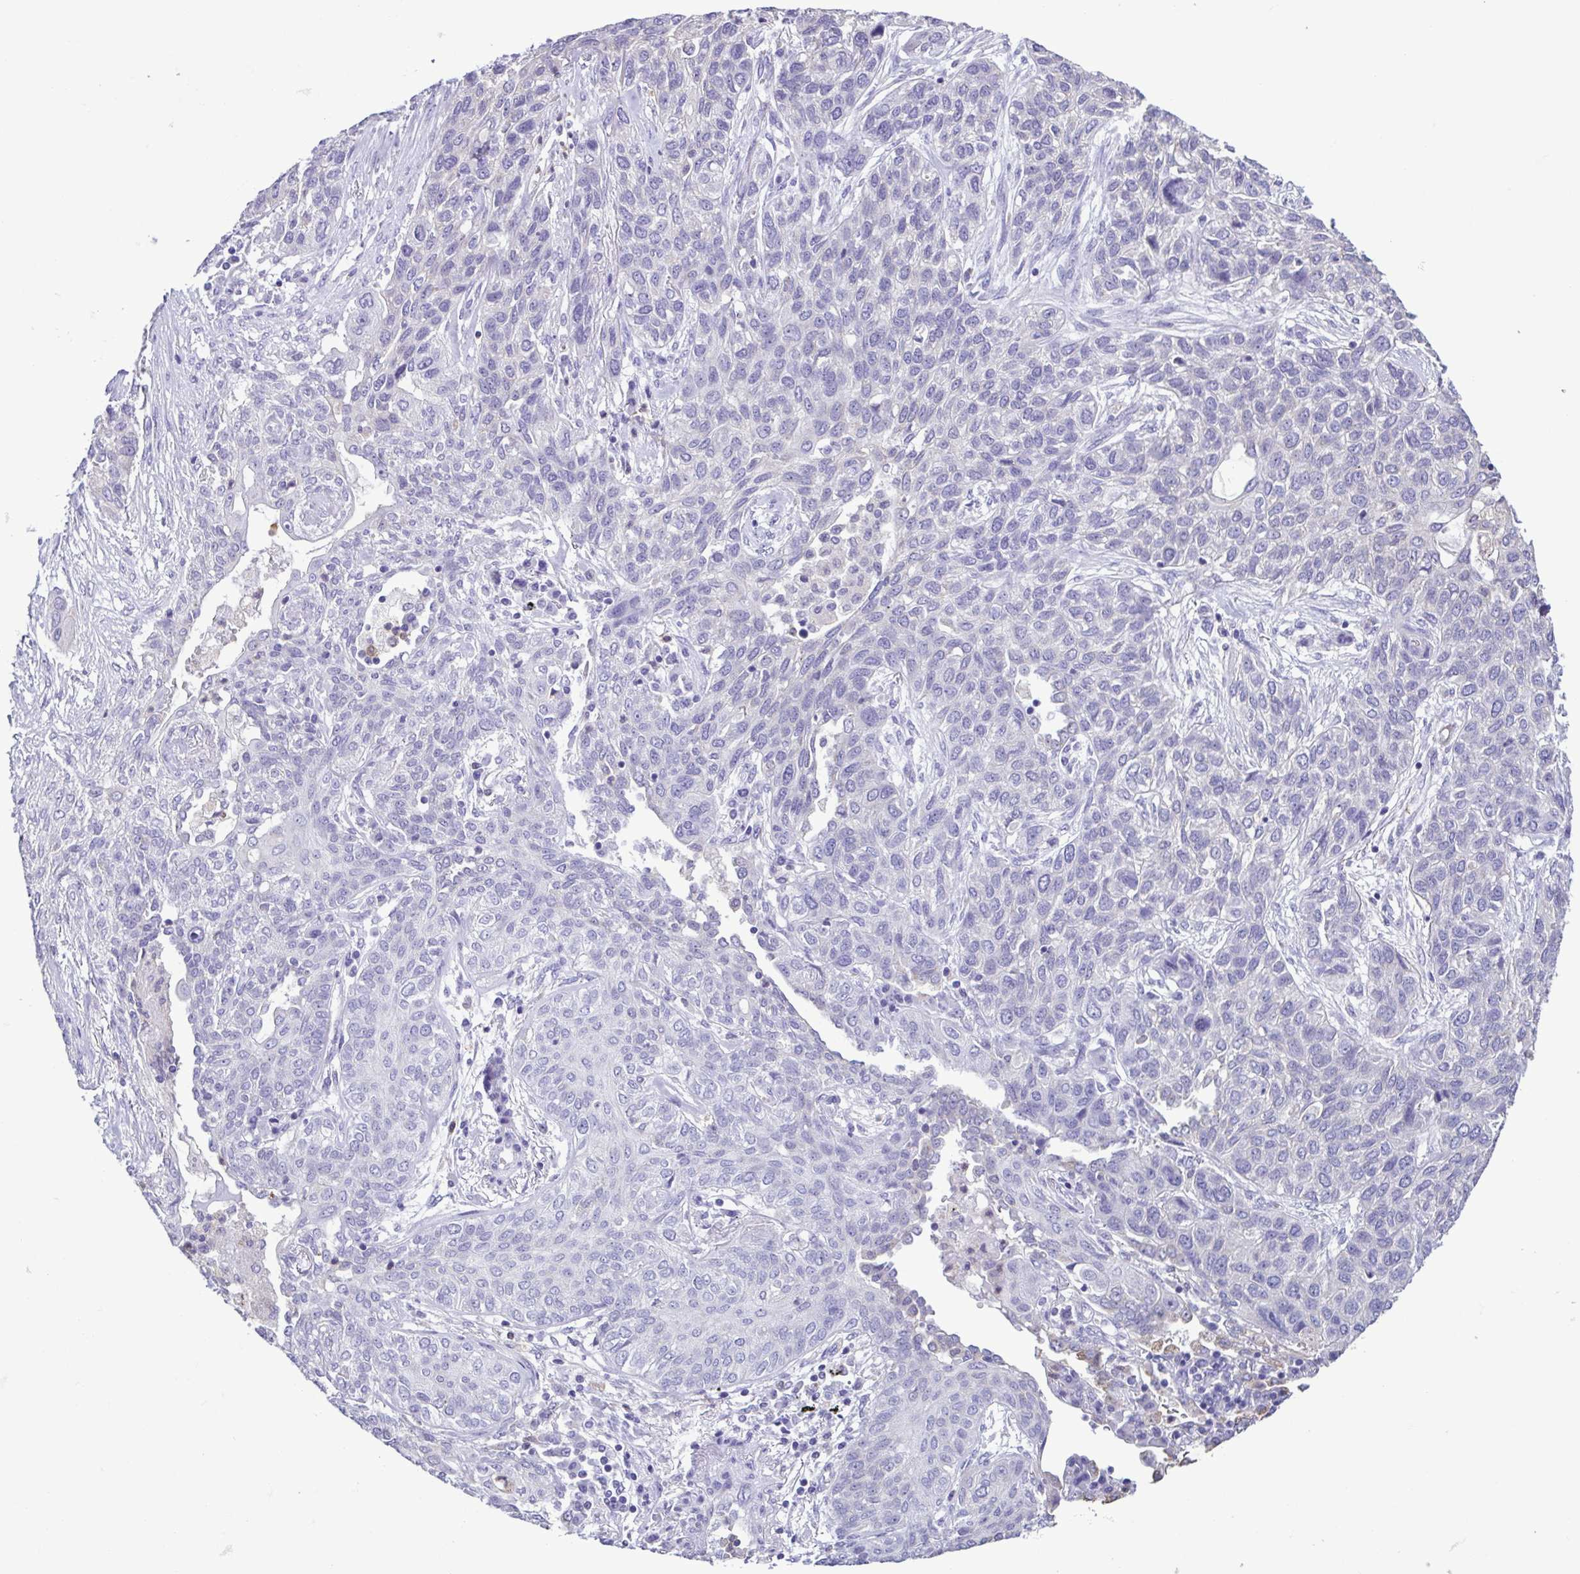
{"staining": {"intensity": "negative", "quantity": "none", "location": "none"}, "tissue": "lung cancer", "cell_type": "Tumor cells", "image_type": "cancer", "snomed": [{"axis": "morphology", "description": "Squamous cell carcinoma, NOS"}, {"axis": "topography", "description": "Lung"}], "caption": "Immunohistochemistry (IHC) photomicrograph of neoplastic tissue: human squamous cell carcinoma (lung) stained with DAB demonstrates no significant protein staining in tumor cells.", "gene": "CBY2", "patient": {"sex": "female", "age": 70}}